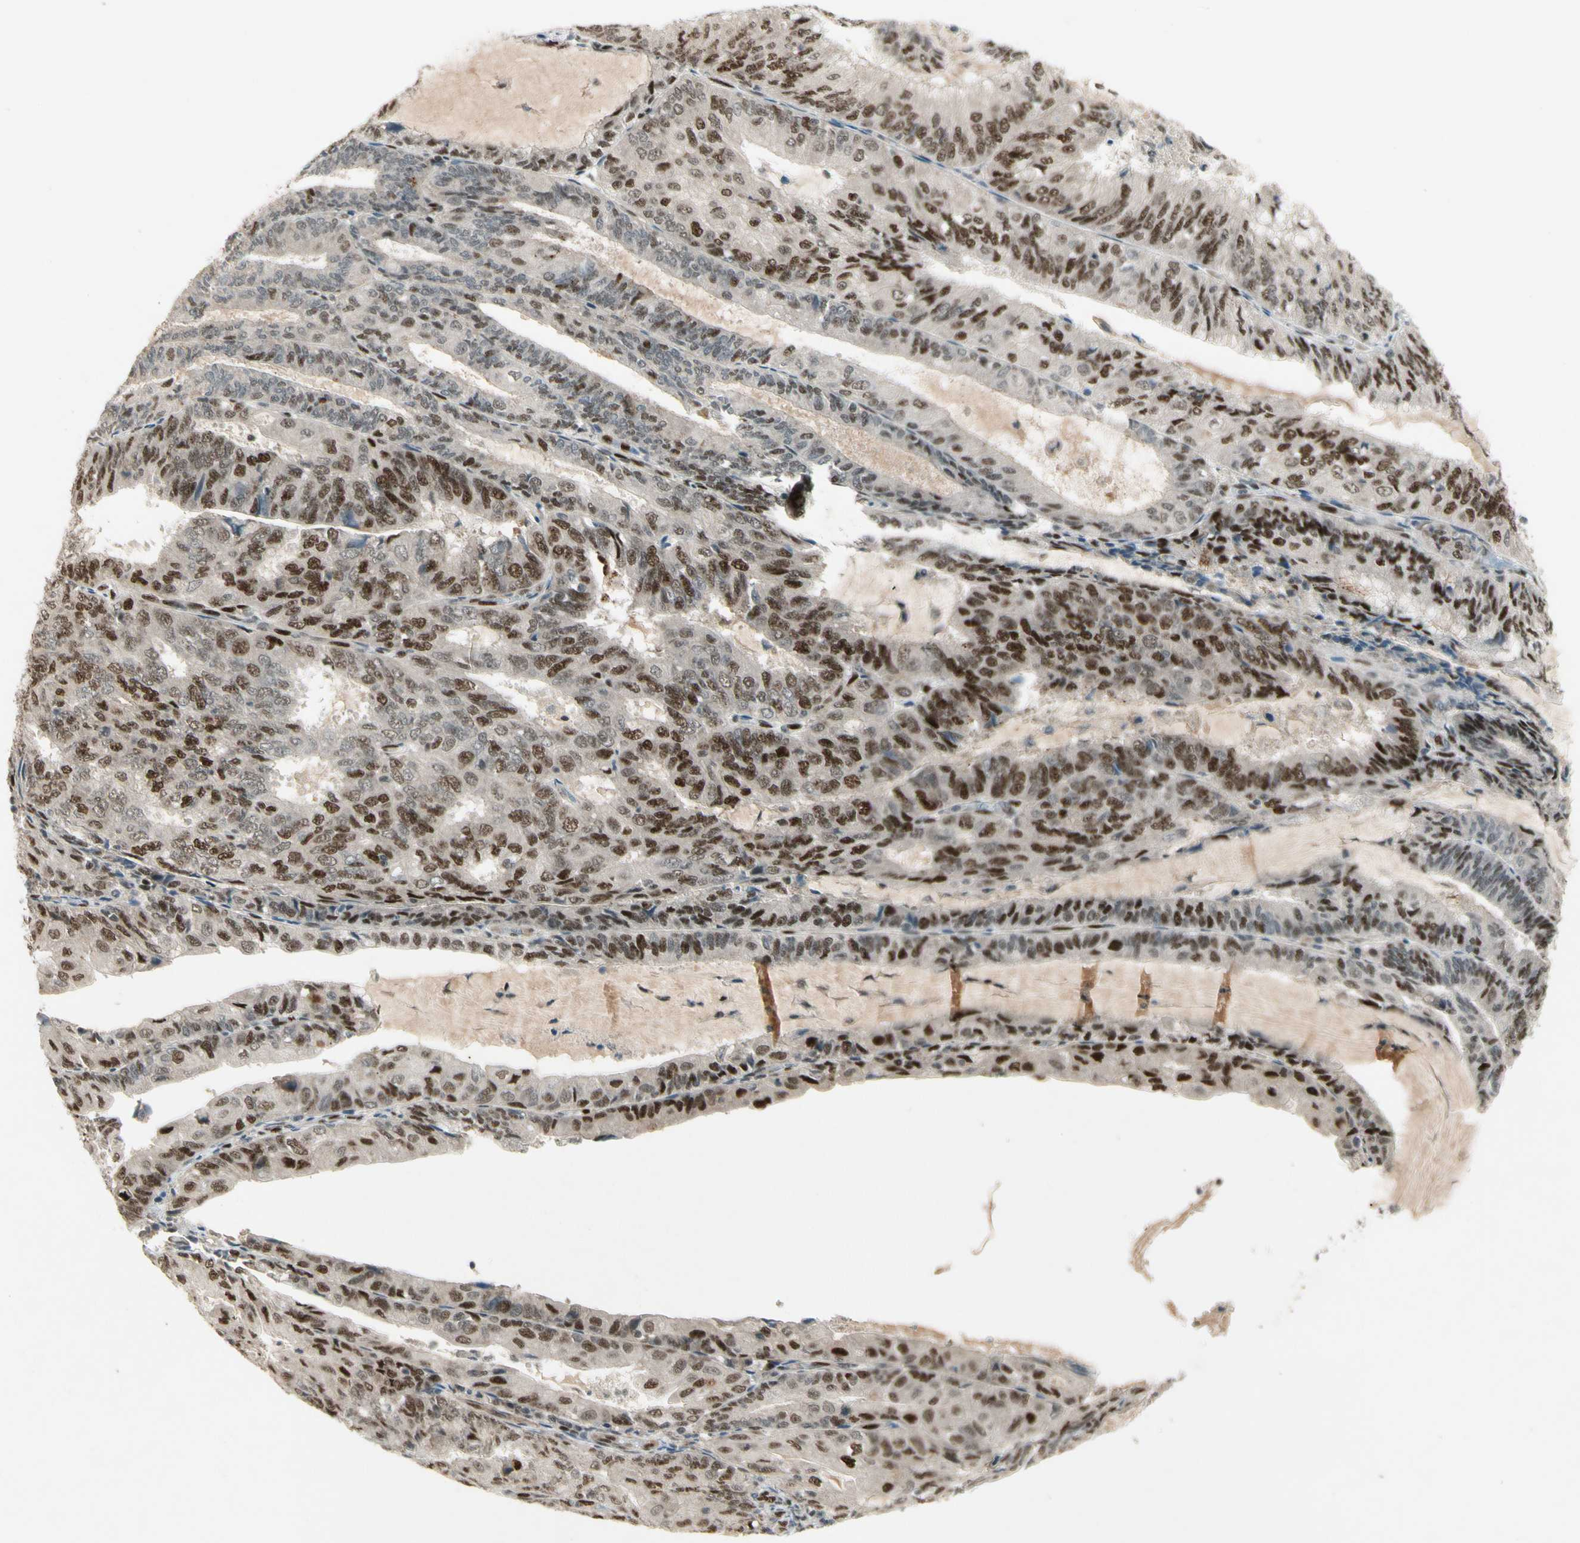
{"staining": {"intensity": "strong", "quantity": "25%-75%", "location": "nuclear"}, "tissue": "endometrial cancer", "cell_type": "Tumor cells", "image_type": "cancer", "snomed": [{"axis": "morphology", "description": "Adenocarcinoma, NOS"}, {"axis": "topography", "description": "Endometrium"}], "caption": "Protein expression analysis of endometrial adenocarcinoma reveals strong nuclear staining in about 25%-75% of tumor cells.", "gene": "CDK11A", "patient": {"sex": "female", "age": 81}}